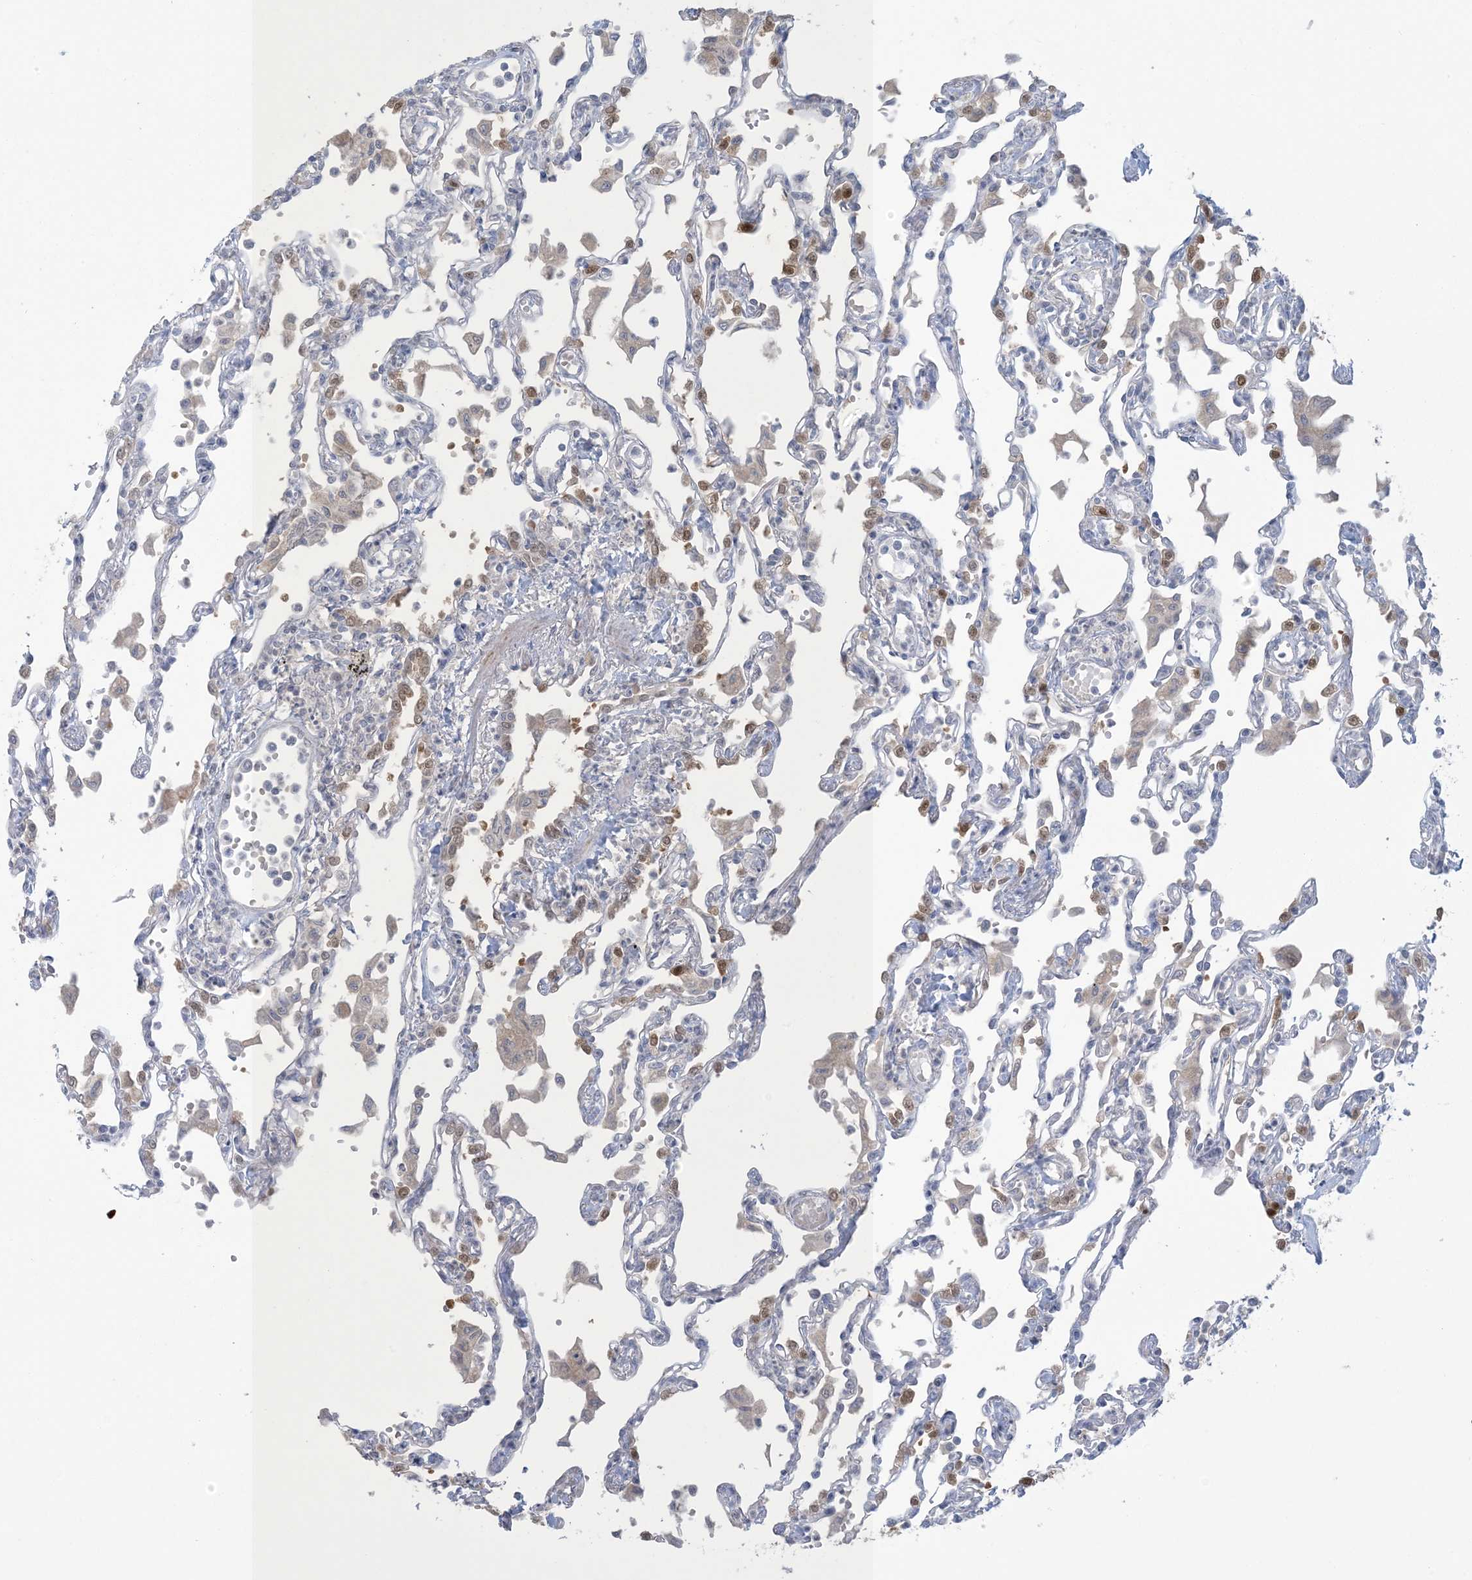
{"staining": {"intensity": "strong", "quantity": "<25%", "location": "nuclear"}, "tissue": "lung", "cell_type": "Alveolar cells", "image_type": "normal", "snomed": [{"axis": "morphology", "description": "Normal tissue, NOS"}, {"axis": "topography", "description": "Bronchus"}, {"axis": "topography", "description": "Lung"}], "caption": "Lung stained with a brown dye exhibits strong nuclear positive positivity in approximately <25% of alveolar cells.", "gene": "NRBP2", "patient": {"sex": "female", "age": 49}}